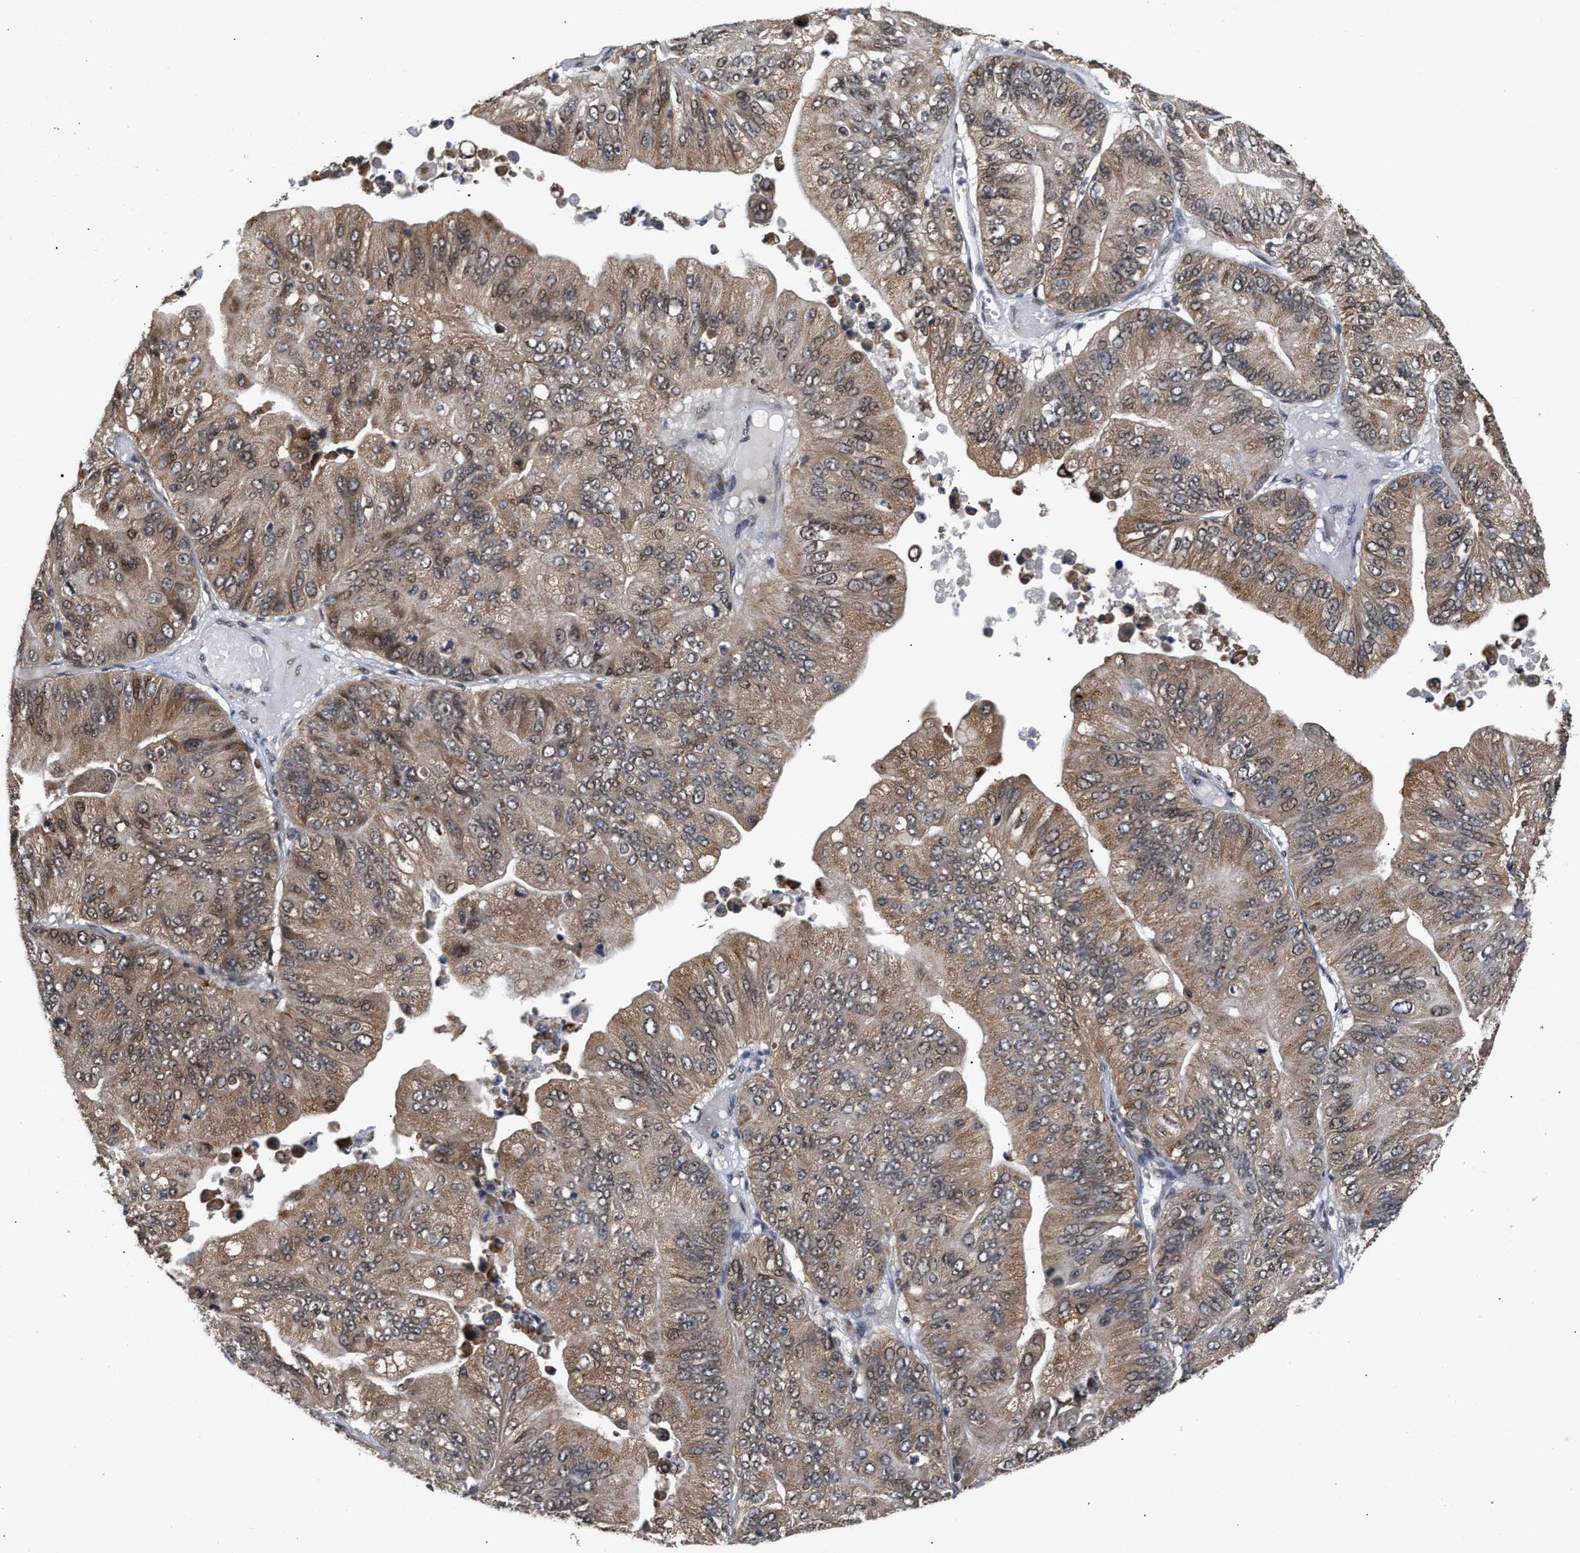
{"staining": {"intensity": "moderate", "quantity": ">75%", "location": "cytoplasmic/membranous"}, "tissue": "ovarian cancer", "cell_type": "Tumor cells", "image_type": "cancer", "snomed": [{"axis": "morphology", "description": "Cystadenocarcinoma, mucinous, NOS"}, {"axis": "topography", "description": "Ovary"}], "caption": "This micrograph demonstrates immunohistochemistry (IHC) staining of ovarian cancer (mucinous cystadenocarcinoma), with medium moderate cytoplasmic/membranous staining in about >75% of tumor cells.", "gene": "CLIP2", "patient": {"sex": "female", "age": 61}}